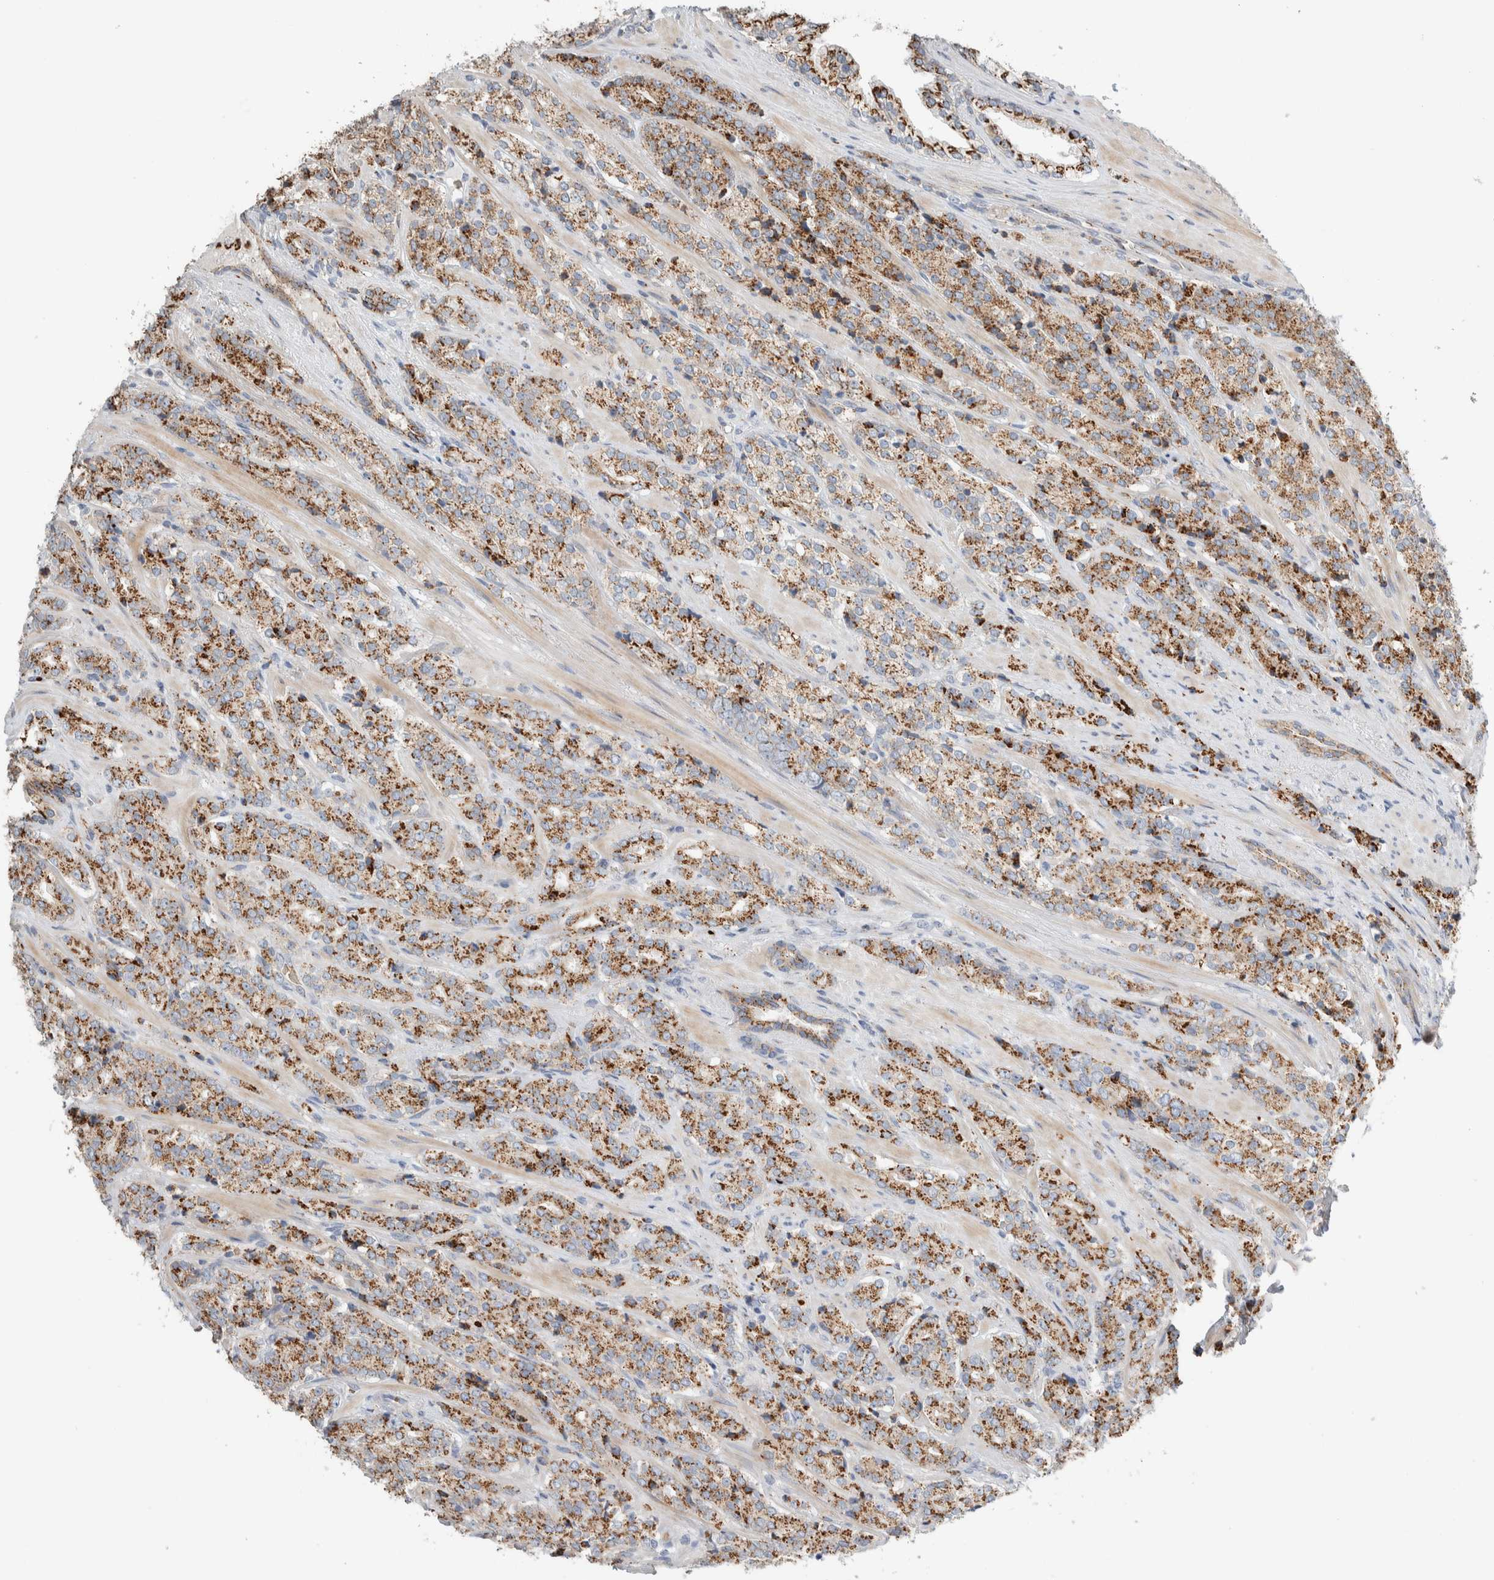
{"staining": {"intensity": "moderate", "quantity": ">75%", "location": "cytoplasmic/membranous"}, "tissue": "prostate cancer", "cell_type": "Tumor cells", "image_type": "cancer", "snomed": [{"axis": "morphology", "description": "Adenocarcinoma, High grade"}, {"axis": "topography", "description": "Prostate"}], "caption": "Prostate cancer was stained to show a protein in brown. There is medium levels of moderate cytoplasmic/membranous staining in approximately >75% of tumor cells. The protein is shown in brown color, while the nuclei are stained blue.", "gene": "SLC38A10", "patient": {"sex": "male", "age": 71}}